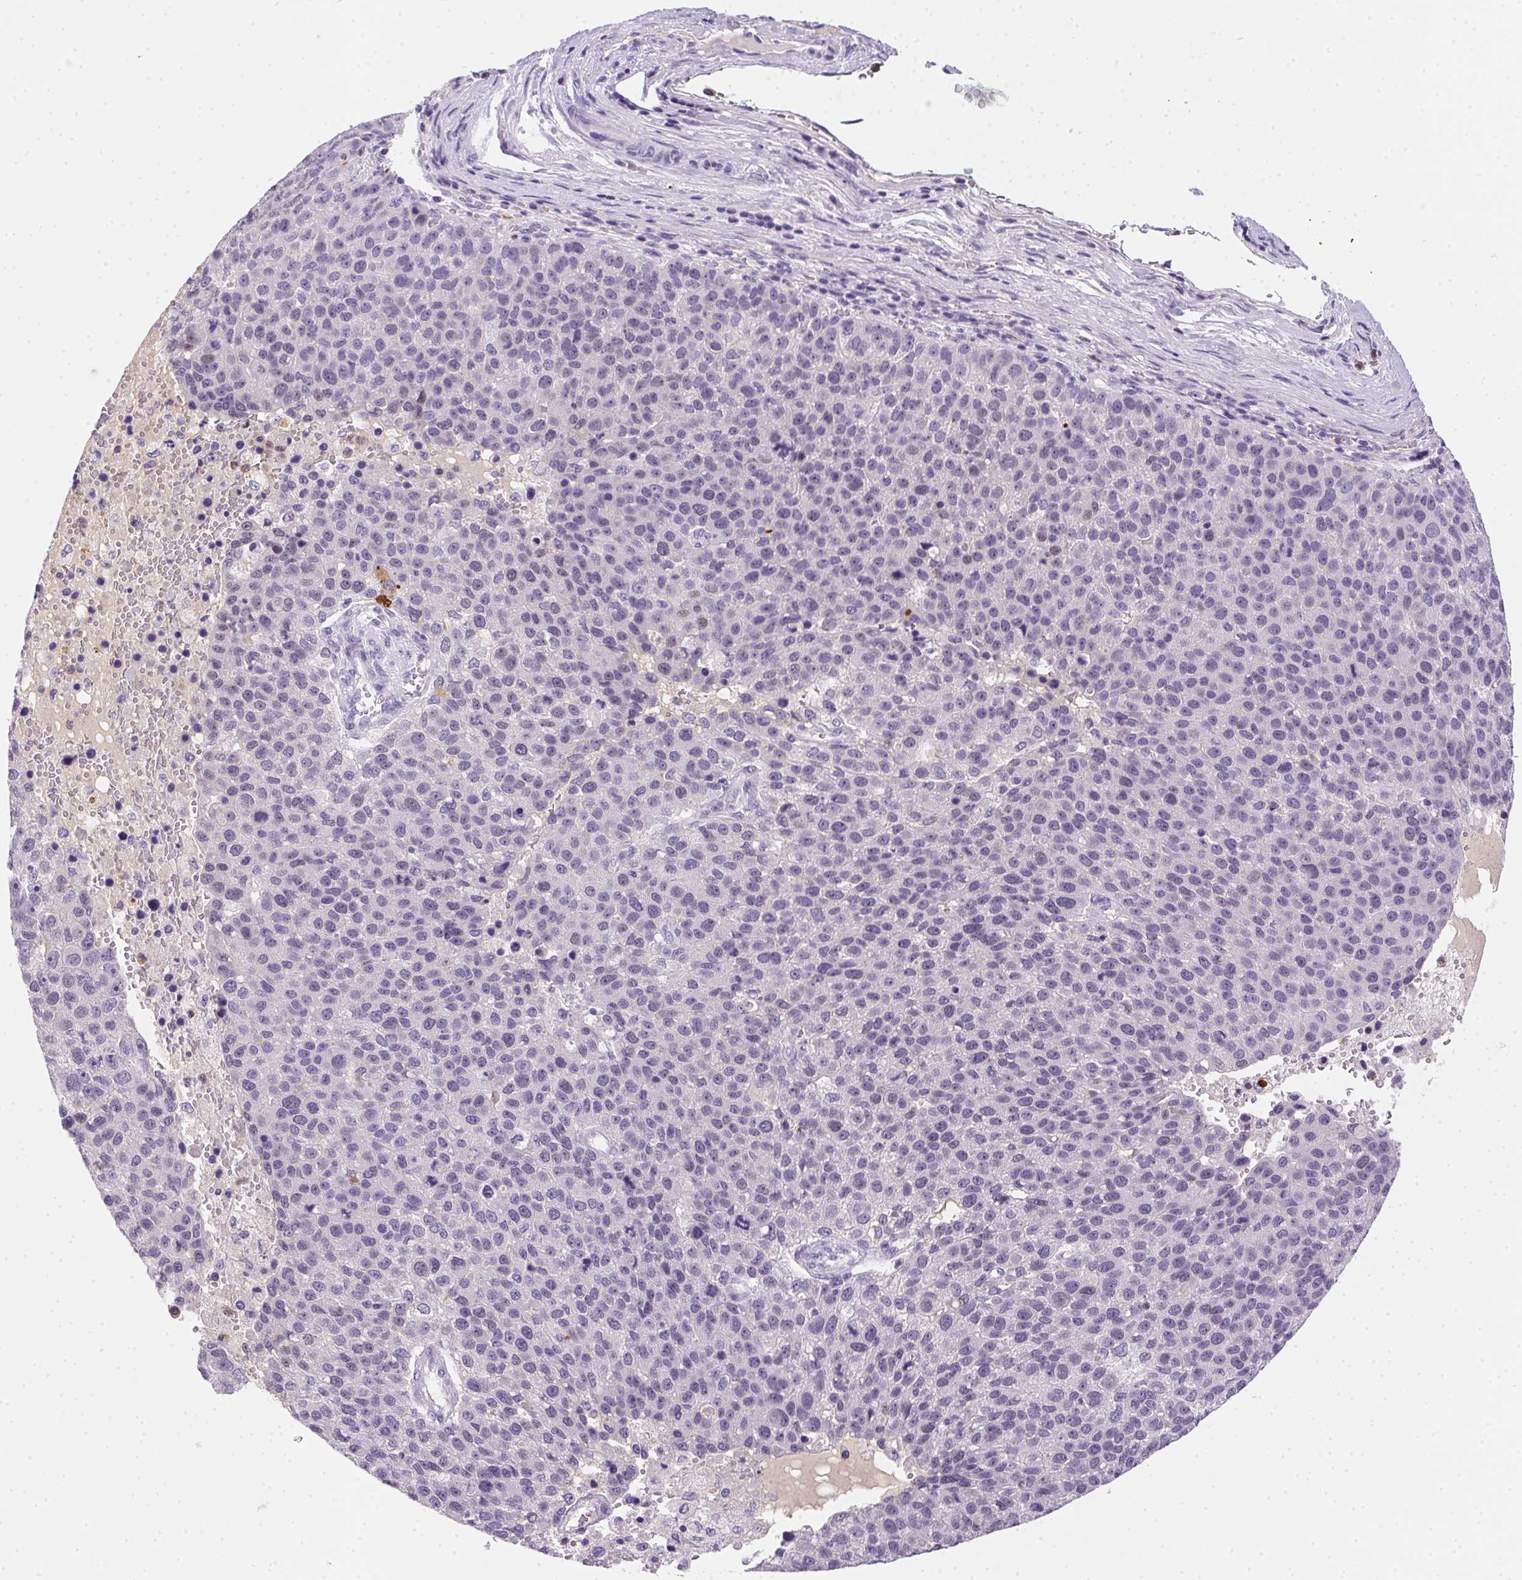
{"staining": {"intensity": "negative", "quantity": "none", "location": "none"}, "tissue": "pancreatic cancer", "cell_type": "Tumor cells", "image_type": "cancer", "snomed": [{"axis": "morphology", "description": "Adenocarcinoma, NOS"}, {"axis": "topography", "description": "Pancreas"}], "caption": "Immunohistochemistry (IHC) of pancreatic cancer exhibits no staining in tumor cells. (Stains: DAB (3,3'-diaminobenzidine) immunohistochemistry (IHC) with hematoxylin counter stain, Microscopy: brightfield microscopy at high magnification).", "gene": "SSTR4", "patient": {"sex": "female", "age": 61}}